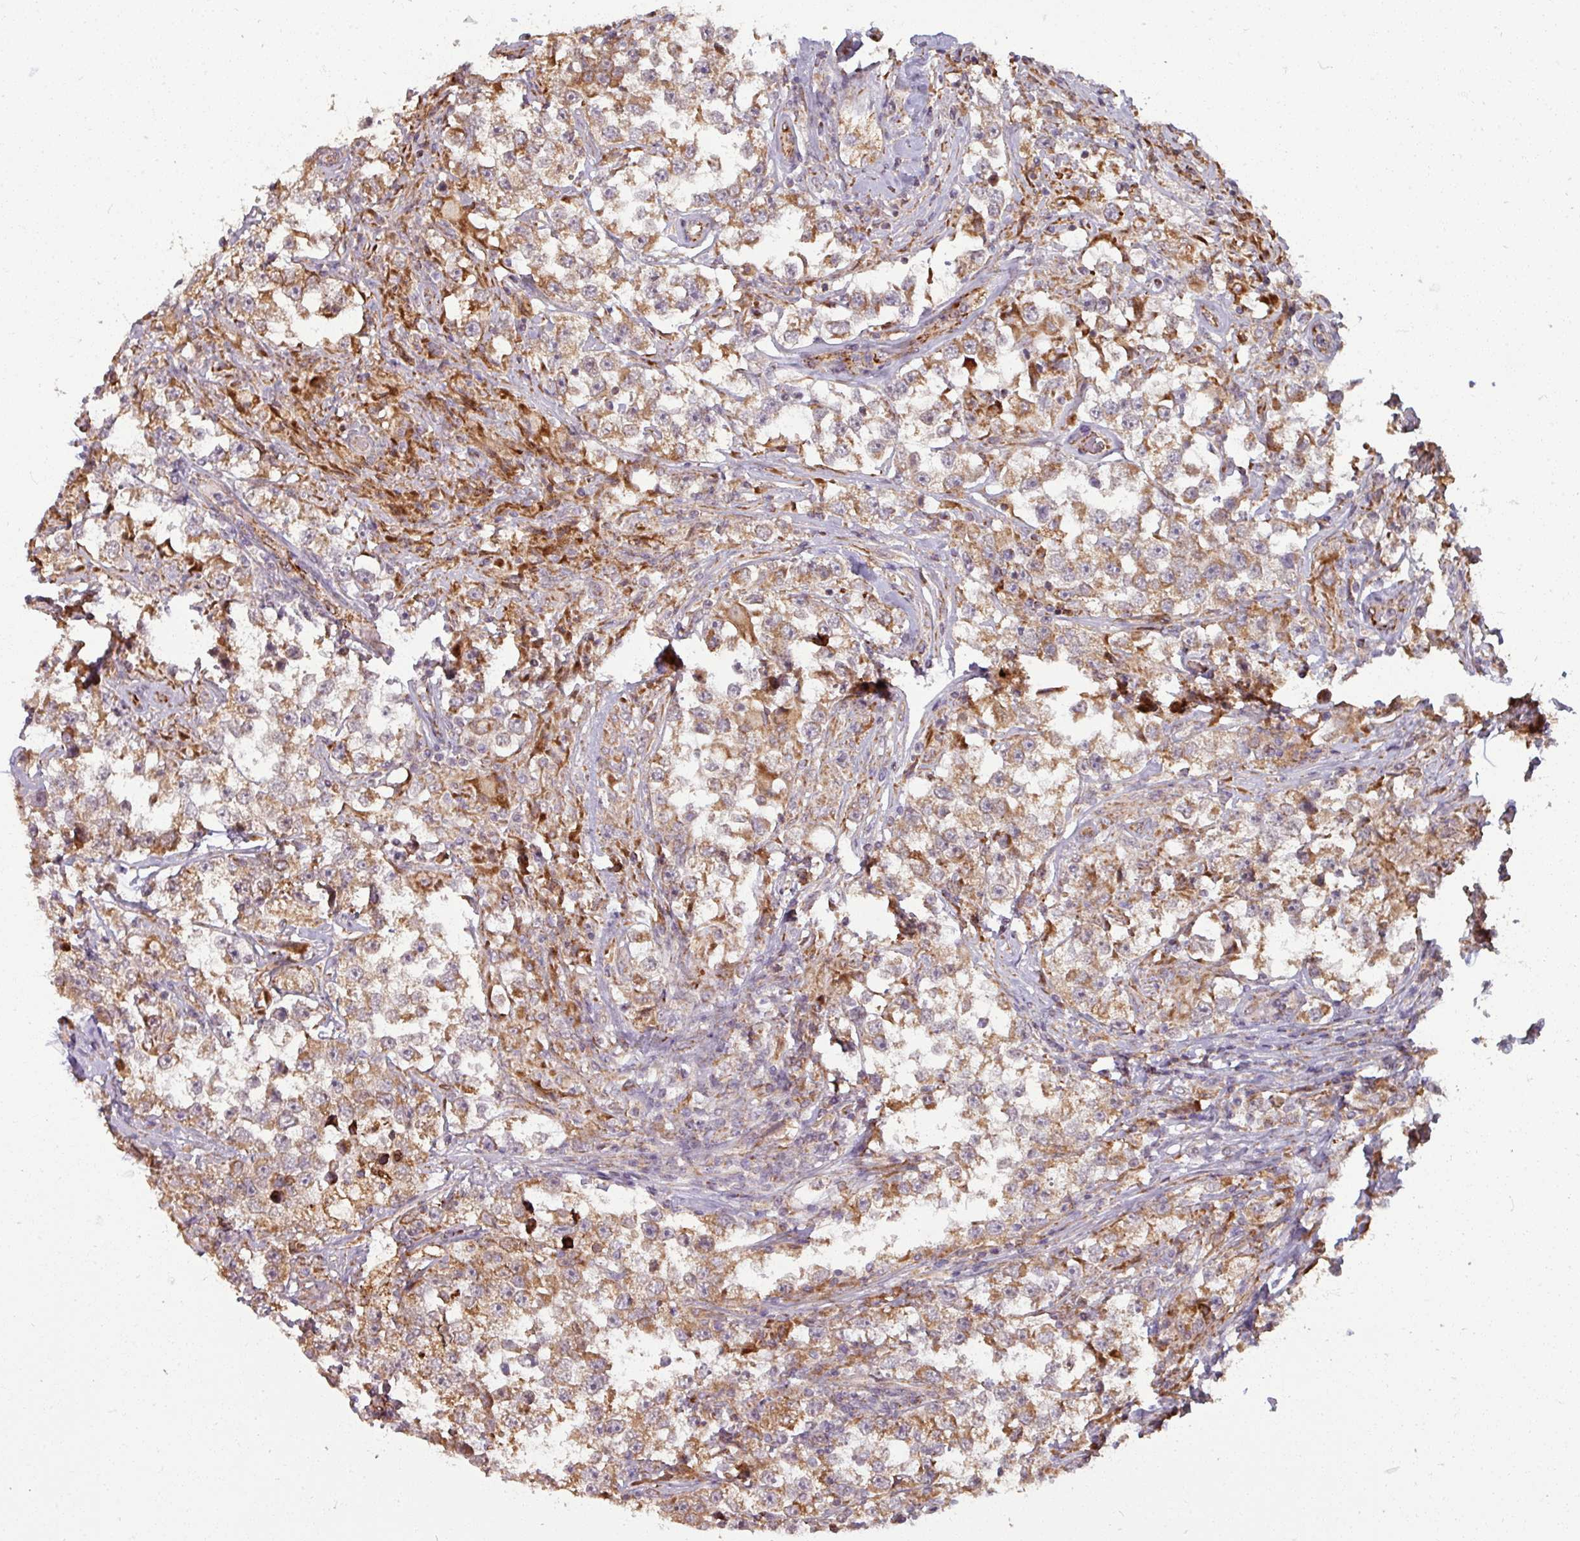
{"staining": {"intensity": "moderate", "quantity": "25%-75%", "location": "cytoplasmic/membranous"}, "tissue": "testis cancer", "cell_type": "Tumor cells", "image_type": "cancer", "snomed": [{"axis": "morphology", "description": "Seminoma, NOS"}, {"axis": "topography", "description": "Testis"}], "caption": "Immunohistochemical staining of testis seminoma exhibits medium levels of moderate cytoplasmic/membranous positivity in approximately 25%-75% of tumor cells.", "gene": "MAGT1", "patient": {"sex": "male", "age": 46}}